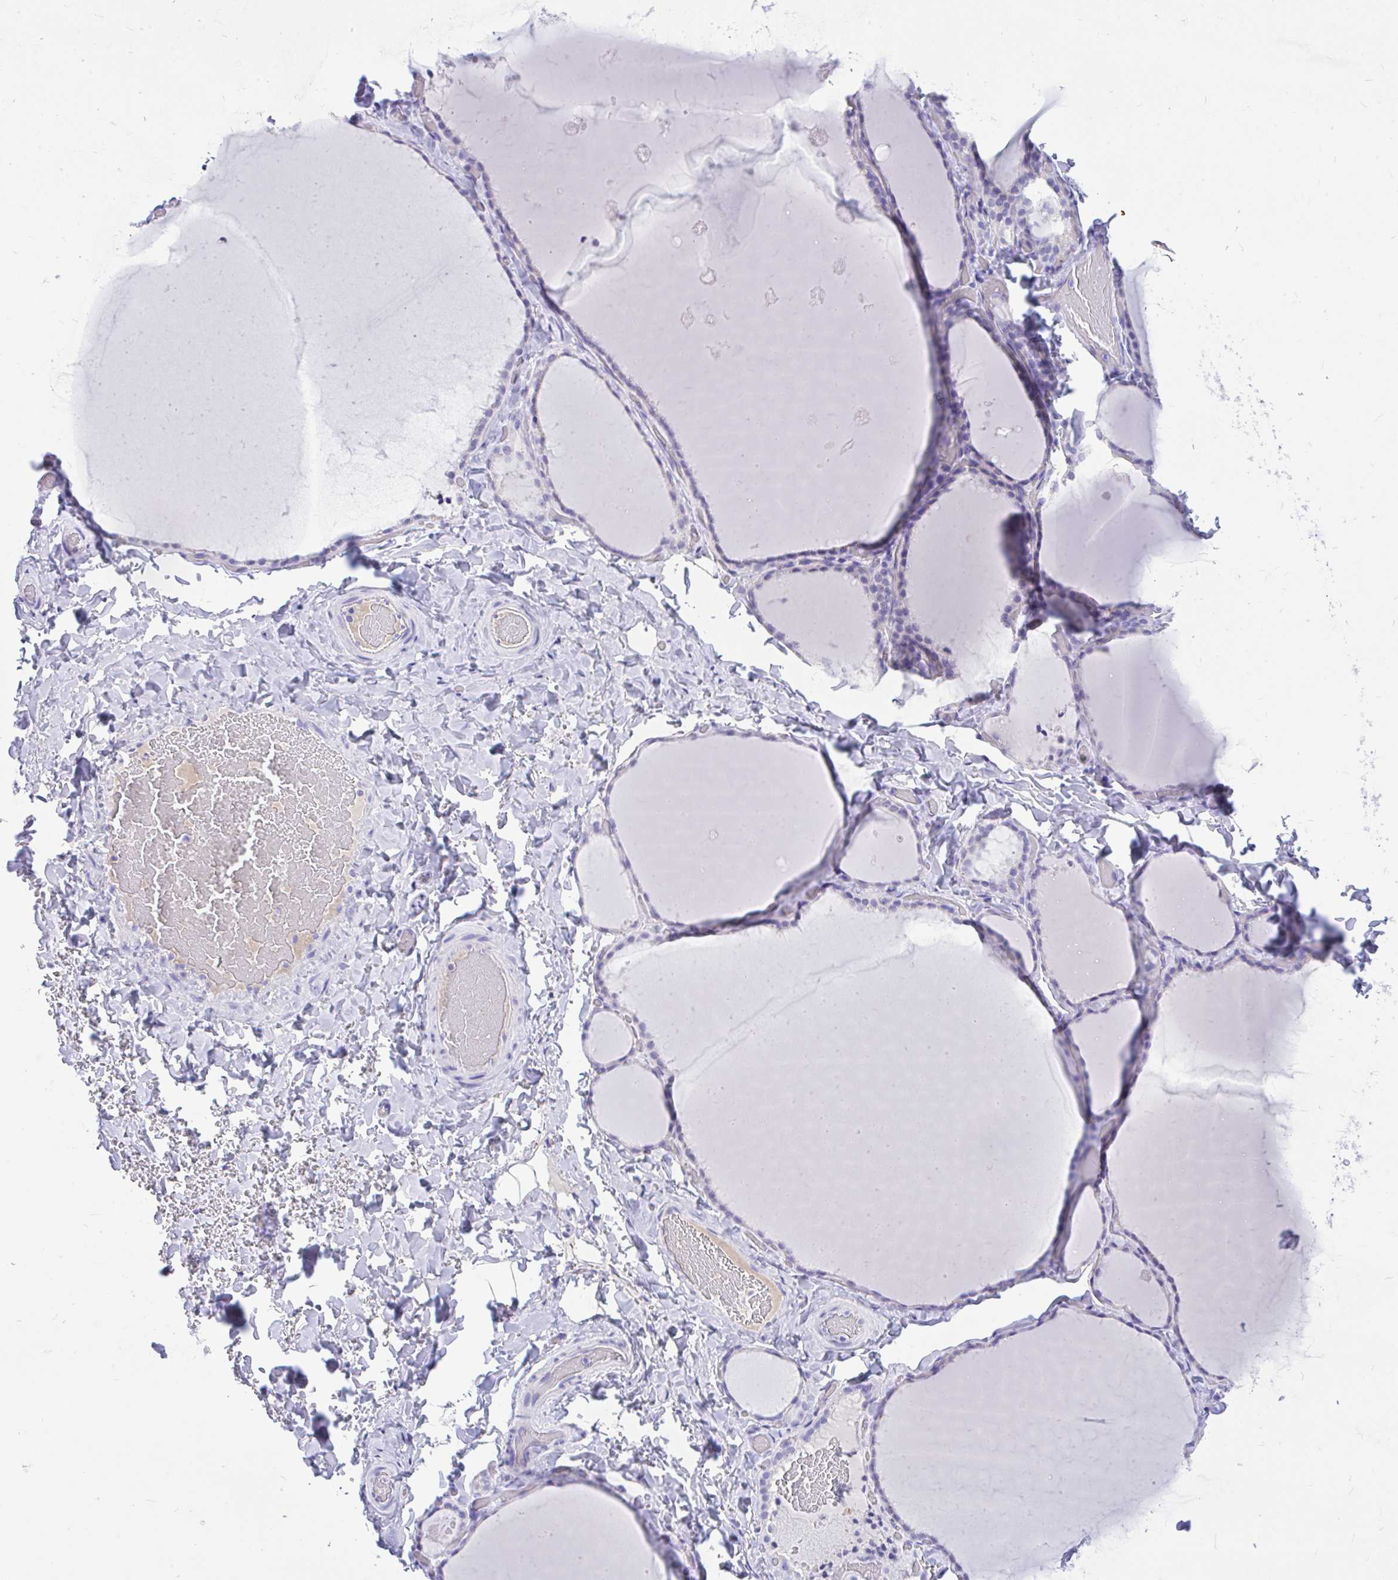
{"staining": {"intensity": "negative", "quantity": "none", "location": "none"}, "tissue": "thyroid gland", "cell_type": "Glandular cells", "image_type": "normal", "snomed": [{"axis": "morphology", "description": "Normal tissue, NOS"}, {"axis": "topography", "description": "Thyroid gland"}], "caption": "Human thyroid gland stained for a protein using IHC exhibits no expression in glandular cells.", "gene": "MAP1LC3A", "patient": {"sex": "female", "age": 22}}